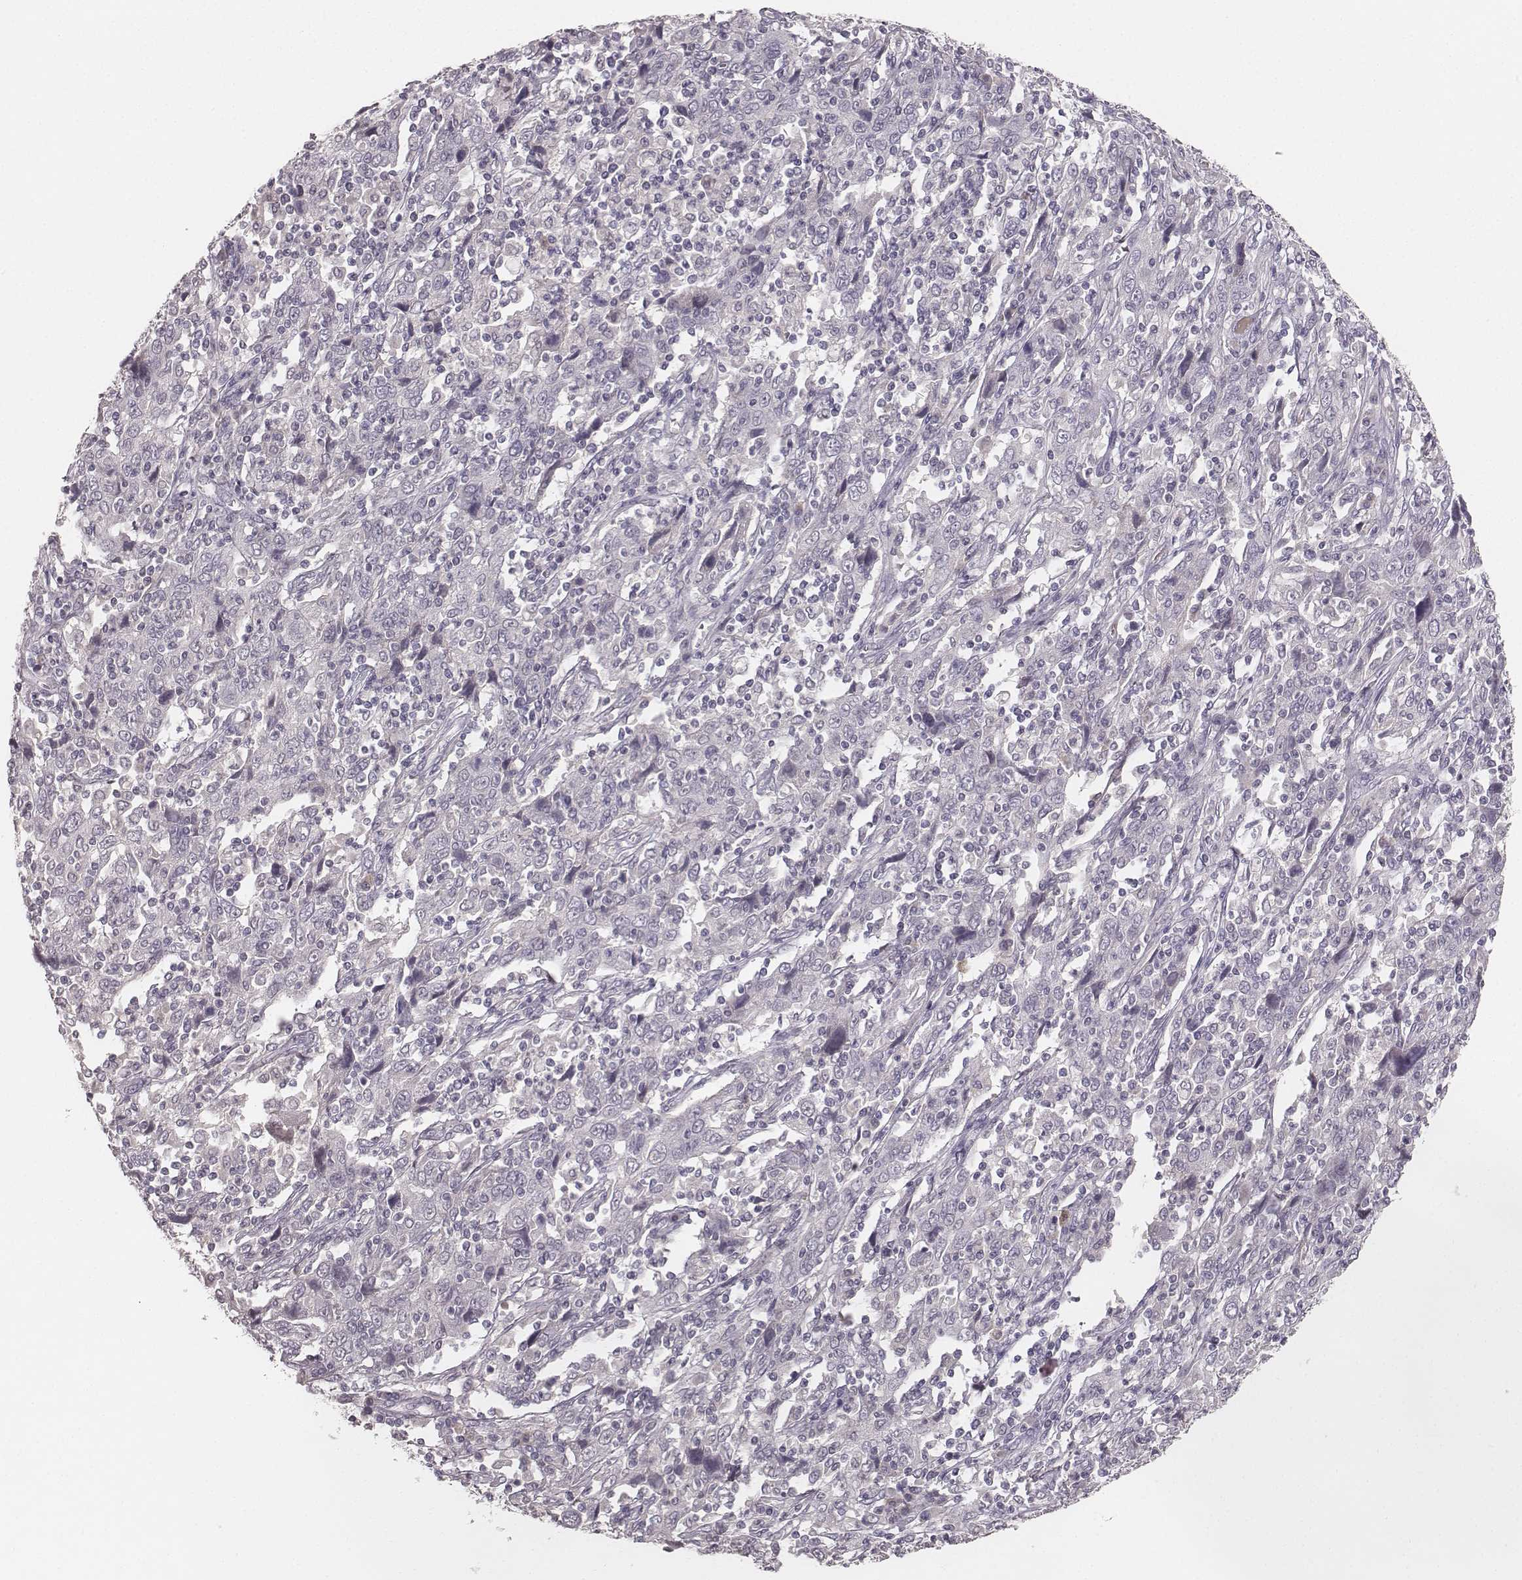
{"staining": {"intensity": "negative", "quantity": "none", "location": "none"}, "tissue": "cervical cancer", "cell_type": "Tumor cells", "image_type": "cancer", "snomed": [{"axis": "morphology", "description": "Squamous cell carcinoma, NOS"}, {"axis": "topography", "description": "Cervix"}], "caption": "Human squamous cell carcinoma (cervical) stained for a protein using immunohistochemistry exhibits no expression in tumor cells.", "gene": "LY6K", "patient": {"sex": "female", "age": 46}}